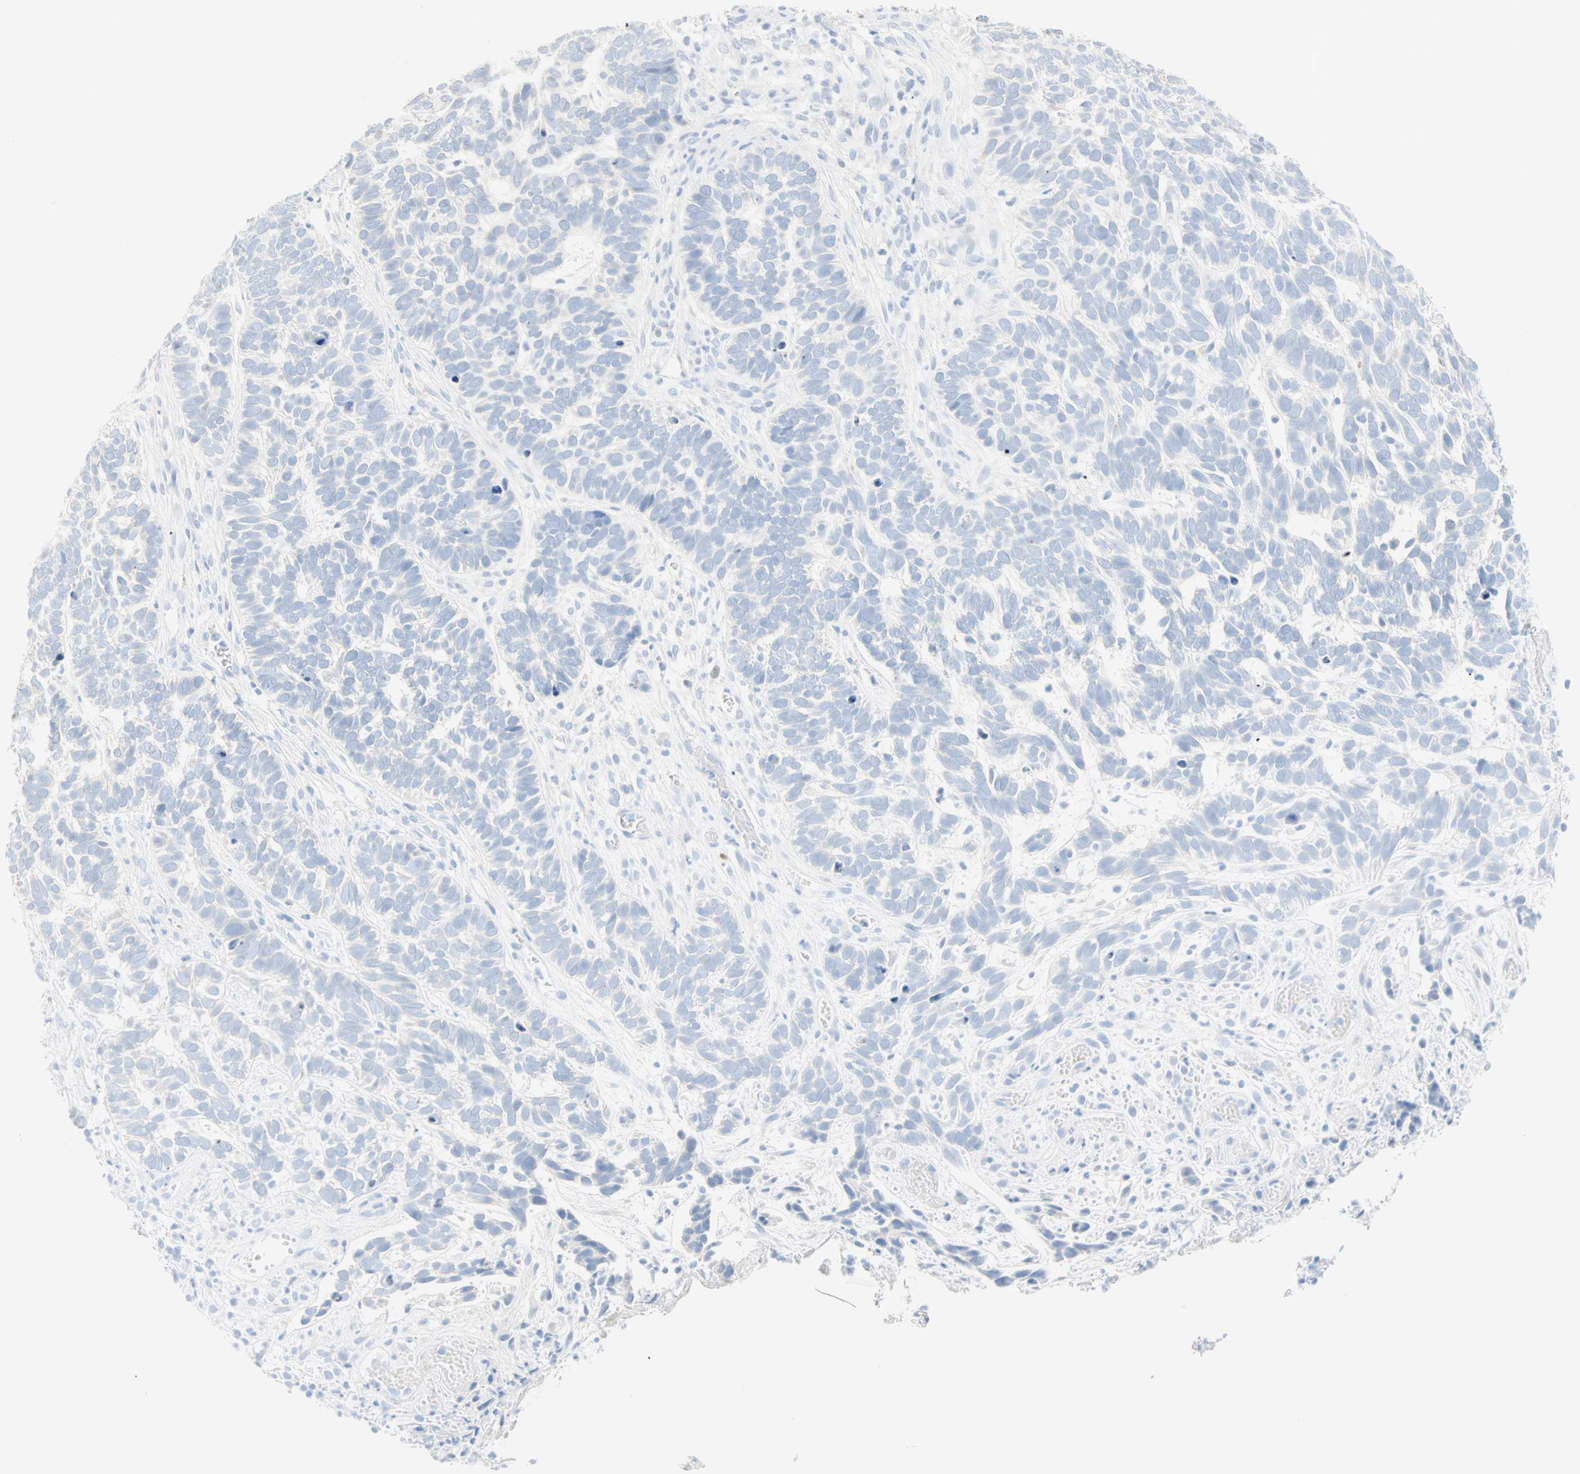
{"staining": {"intensity": "negative", "quantity": "none", "location": "none"}, "tissue": "skin cancer", "cell_type": "Tumor cells", "image_type": "cancer", "snomed": [{"axis": "morphology", "description": "Basal cell carcinoma"}, {"axis": "topography", "description": "Skin"}], "caption": "IHC of human skin basal cell carcinoma displays no staining in tumor cells.", "gene": "SELENBP1", "patient": {"sex": "male", "age": 87}}